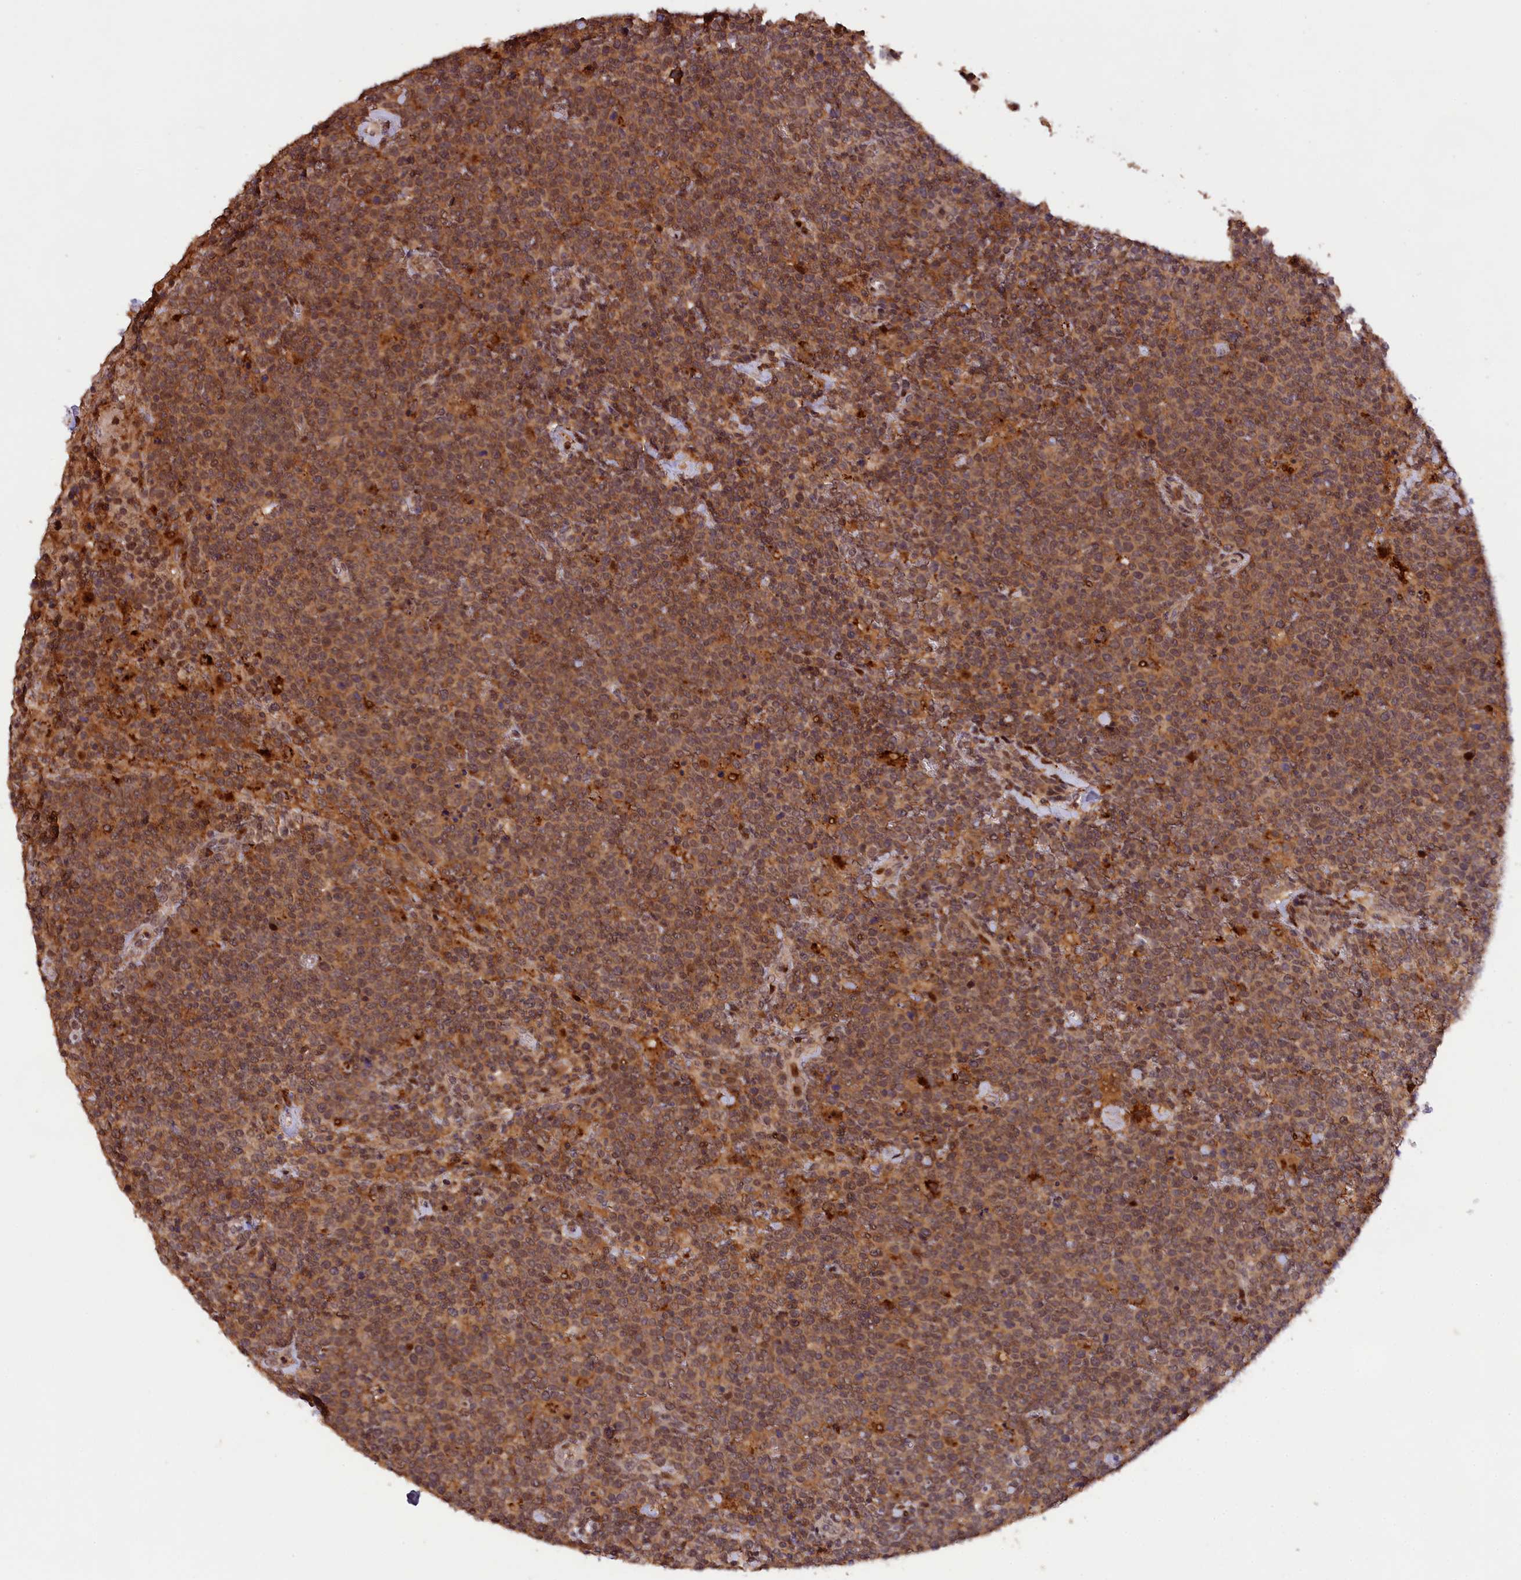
{"staining": {"intensity": "moderate", "quantity": "25%-75%", "location": "cytoplasmic/membranous,nuclear"}, "tissue": "lymphoma", "cell_type": "Tumor cells", "image_type": "cancer", "snomed": [{"axis": "morphology", "description": "Malignant lymphoma, non-Hodgkin's type, High grade"}, {"axis": "topography", "description": "Lymph node"}], "caption": "Malignant lymphoma, non-Hodgkin's type (high-grade) tissue exhibits moderate cytoplasmic/membranous and nuclear staining in about 25%-75% of tumor cells (IHC, brightfield microscopy, high magnification).", "gene": "PHAF1", "patient": {"sex": "male", "age": 61}}